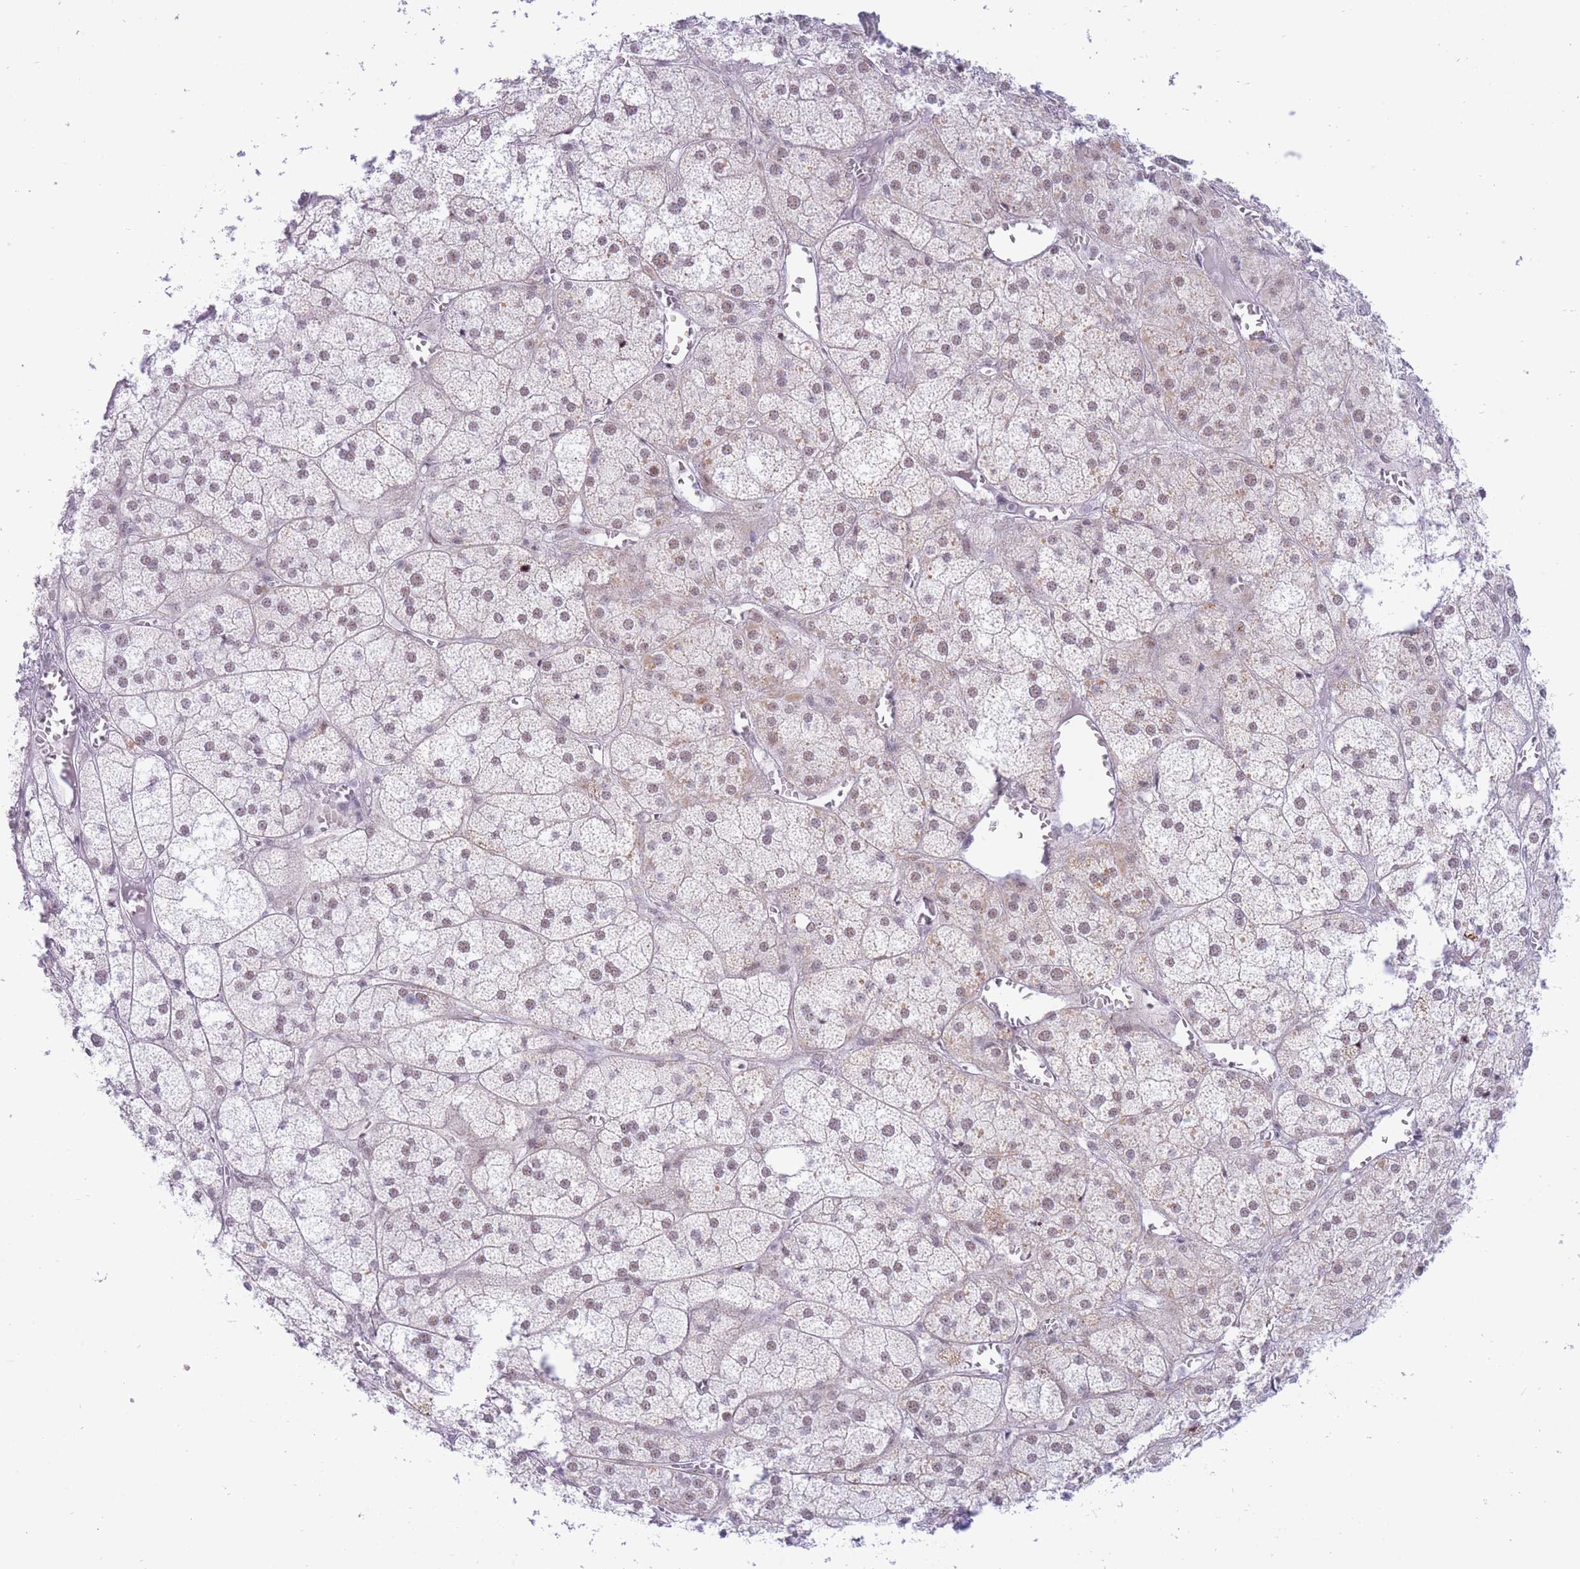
{"staining": {"intensity": "moderate", "quantity": "<25%", "location": "cytoplasmic/membranous,nuclear"}, "tissue": "adrenal gland", "cell_type": "Glandular cells", "image_type": "normal", "snomed": [{"axis": "morphology", "description": "Normal tissue, NOS"}, {"axis": "topography", "description": "Adrenal gland"}], "caption": "Adrenal gland stained with immunohistochemistry shows moderate cytoplasmic/membranous,nuclear positivity in about <25% of glandular cells.", "gene": "CYP2B6", "patient": {"sex": "female", "age": 61}}